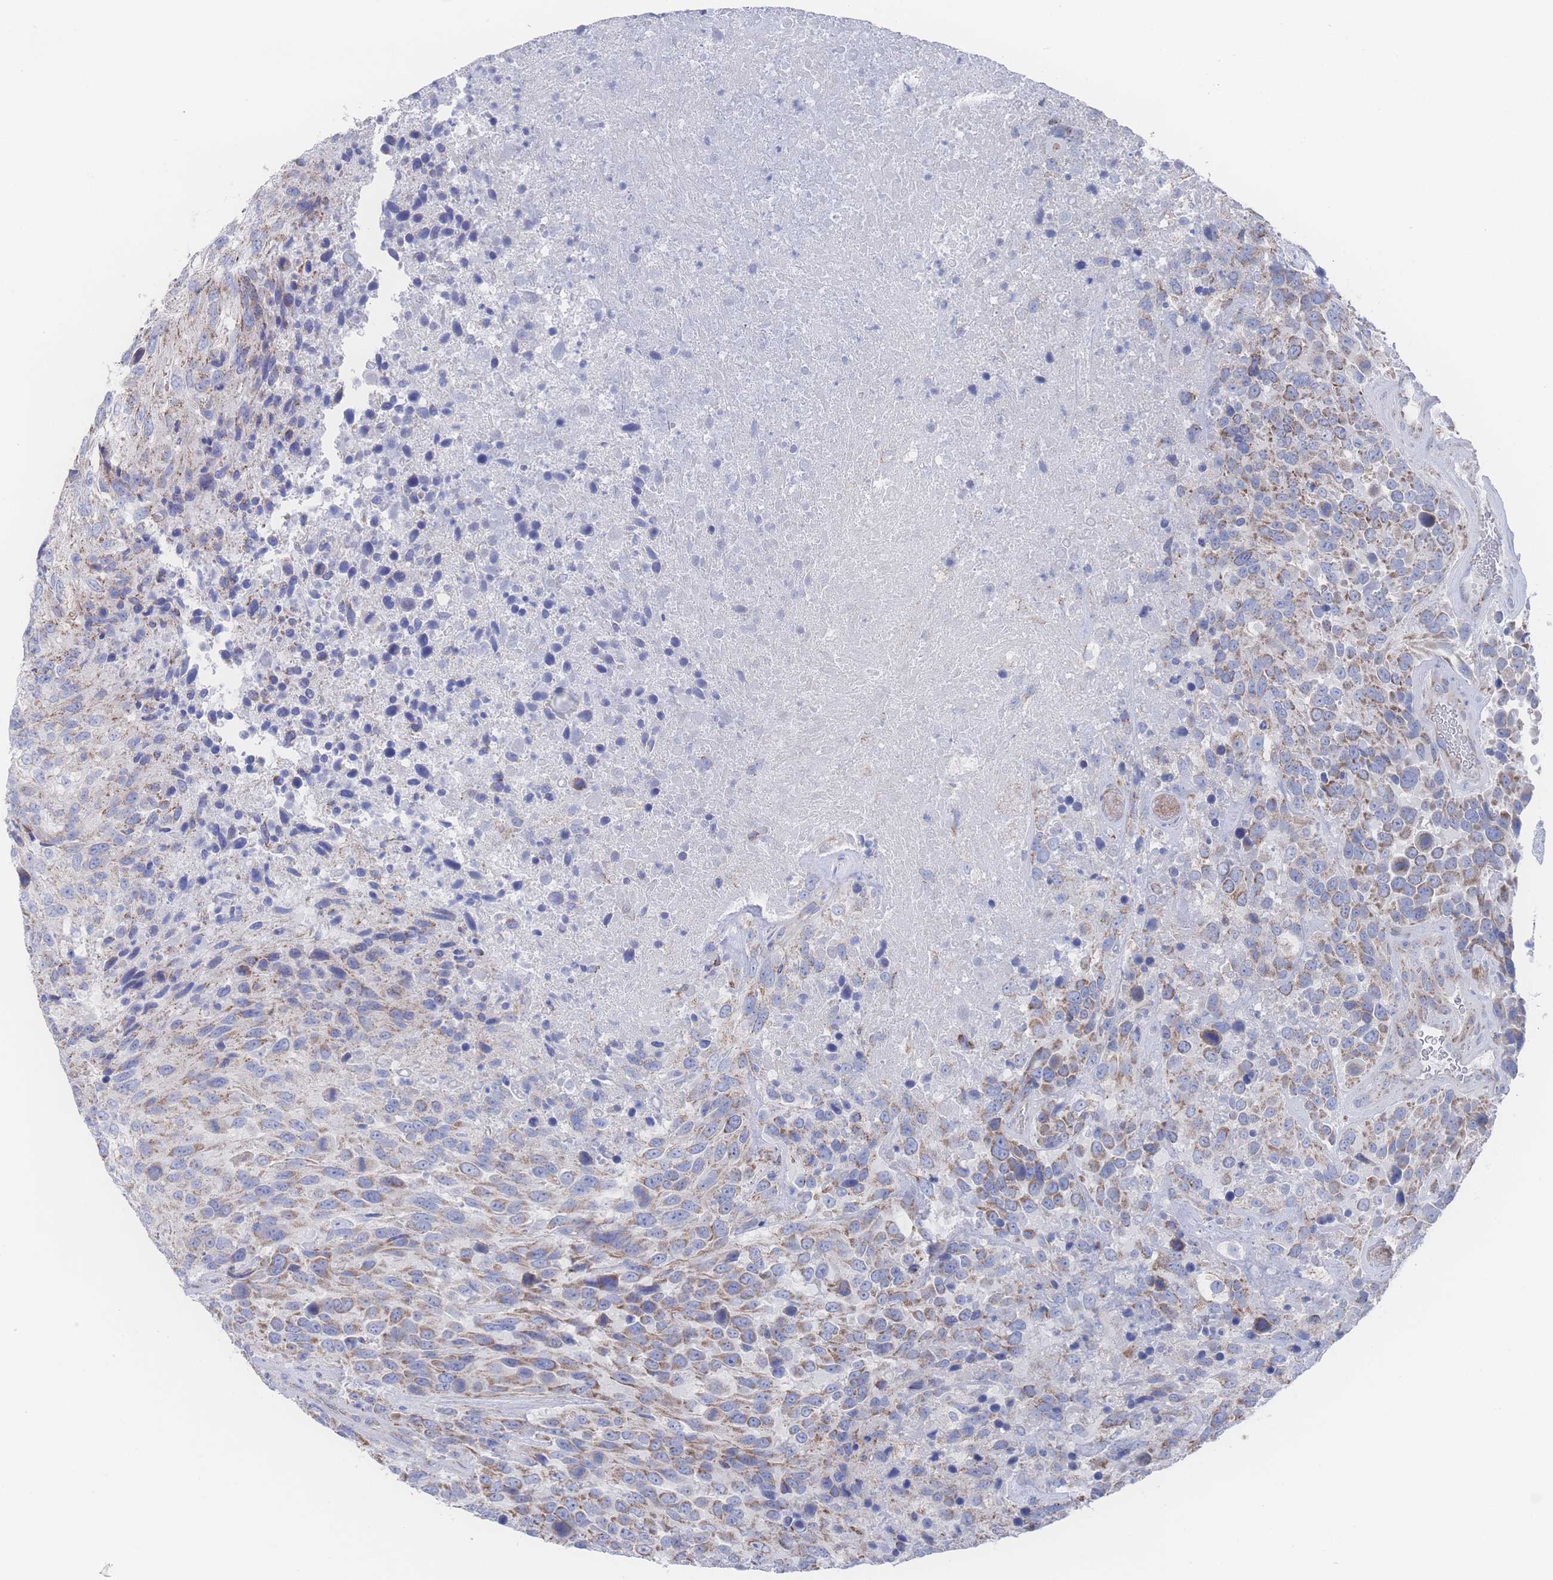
{"staining": {"intensity": "moderate", "quantity": ">75%", "location": "cytoplasmic/membranous"}, "tissue": "urothelial cancer", "cell_type": "Tumor cells", "image_type": "cancer", "snomed": [{"axis": "morphology", "description": "Urothelial carcinoma, High grade"}, {"axis": "topography", "description": "Urinary bladder"}], "caption": "The image exhibits a brown stain indicating the presence of a protein in the cytoplasmic/membranous of tumor cells in urothelial carcinoma (high-grade).", "gene": "SNPH", "patient": {"sex": "female", "age": 70}}